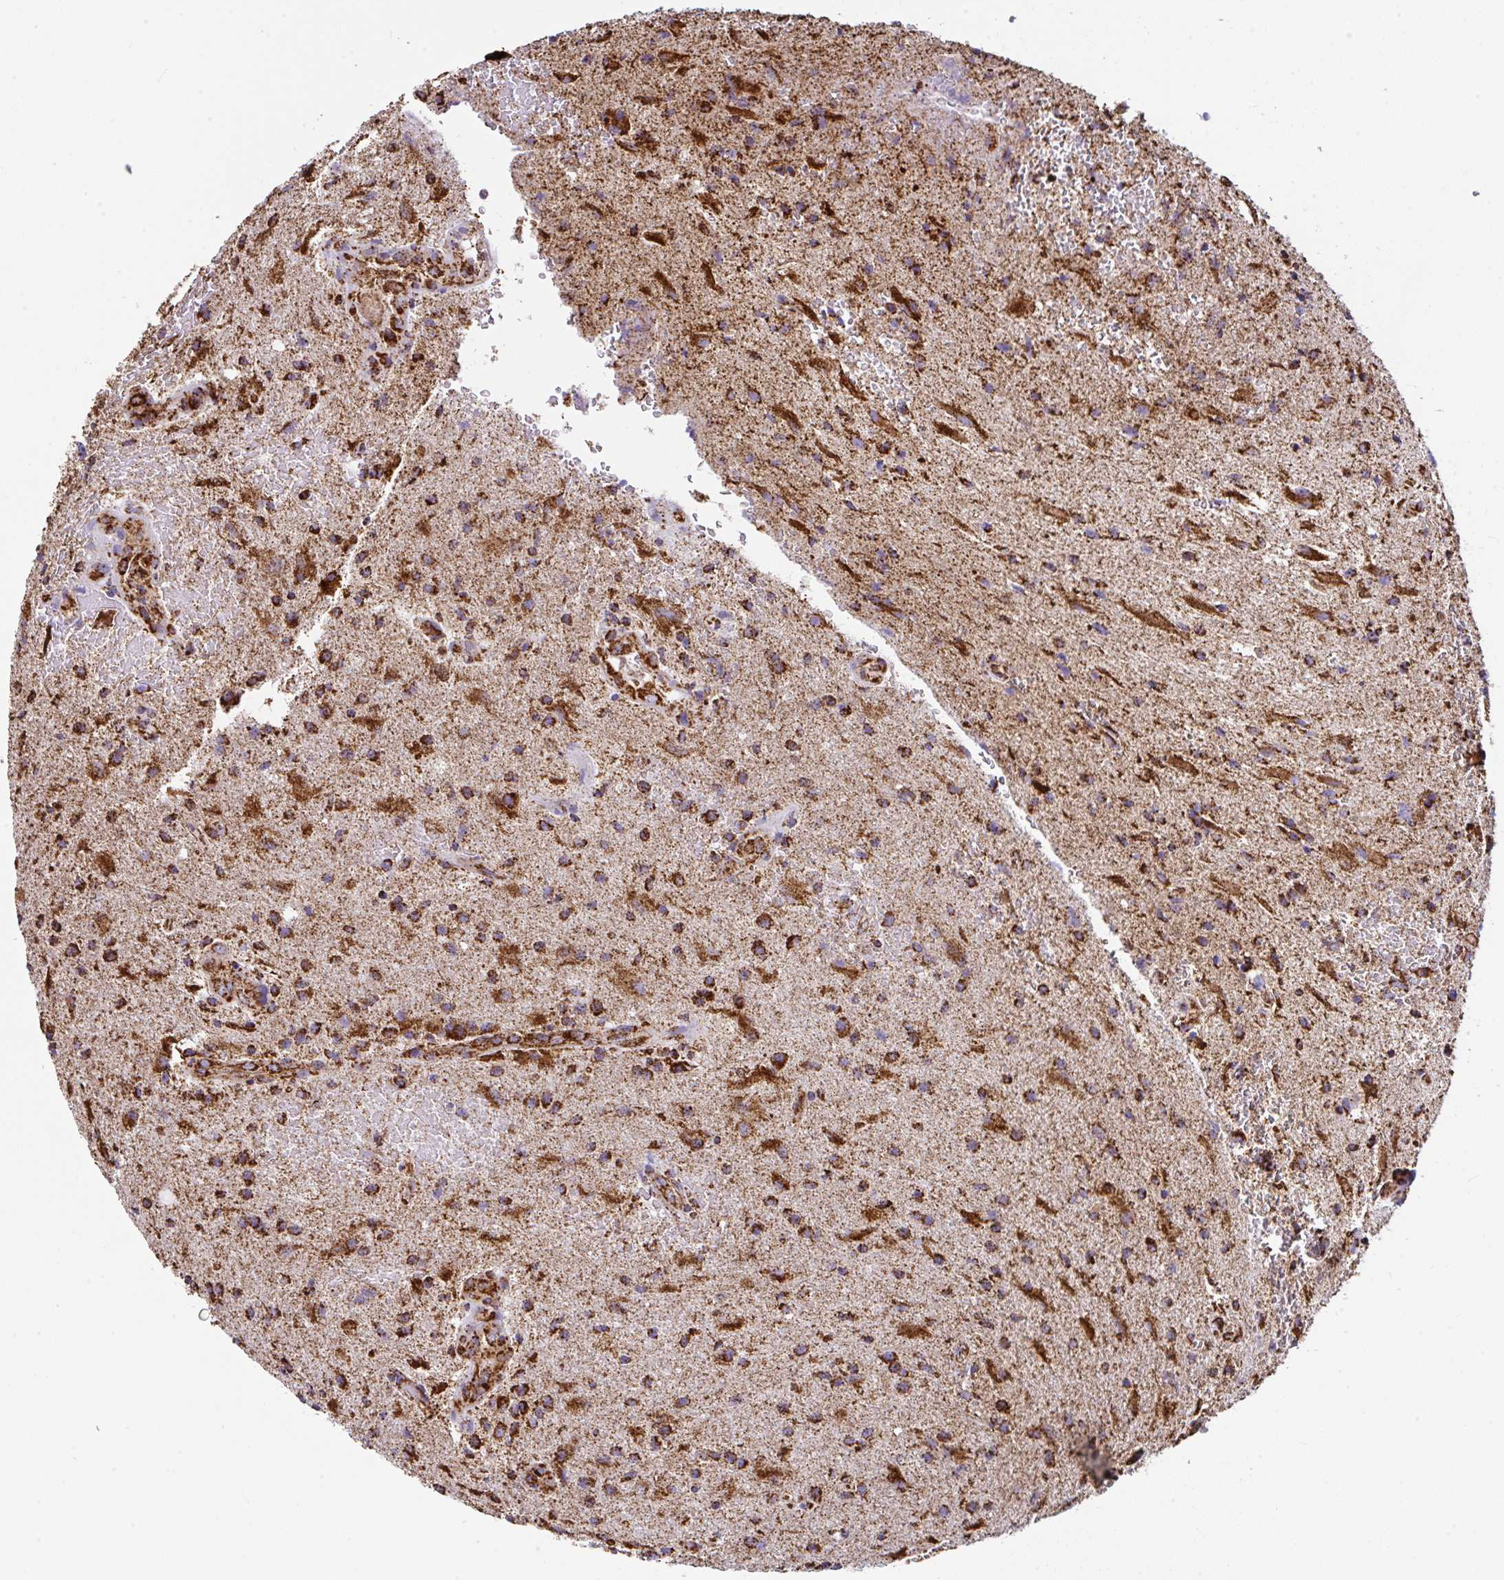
{"staining": {"intensity": "strong", "quantity": ">75%", "location": "cytoplasmic/membranous"}, "tissue": "glioma", "cell_type": "Tumor cells", "image_type": "cancer", "snomed": [{"axis": "morphology", "description": "Glioma, malignant, High grade"}, {"axis": "topography", "description": "Brain"}], "caption": "Human glioma stained with a brown dye displays strong cytoplasmic/membranous positive positivity in about >75% of tumor cells.", "gene": "ANKRD33B", "patient": {"sex": "male", "age": 67}}